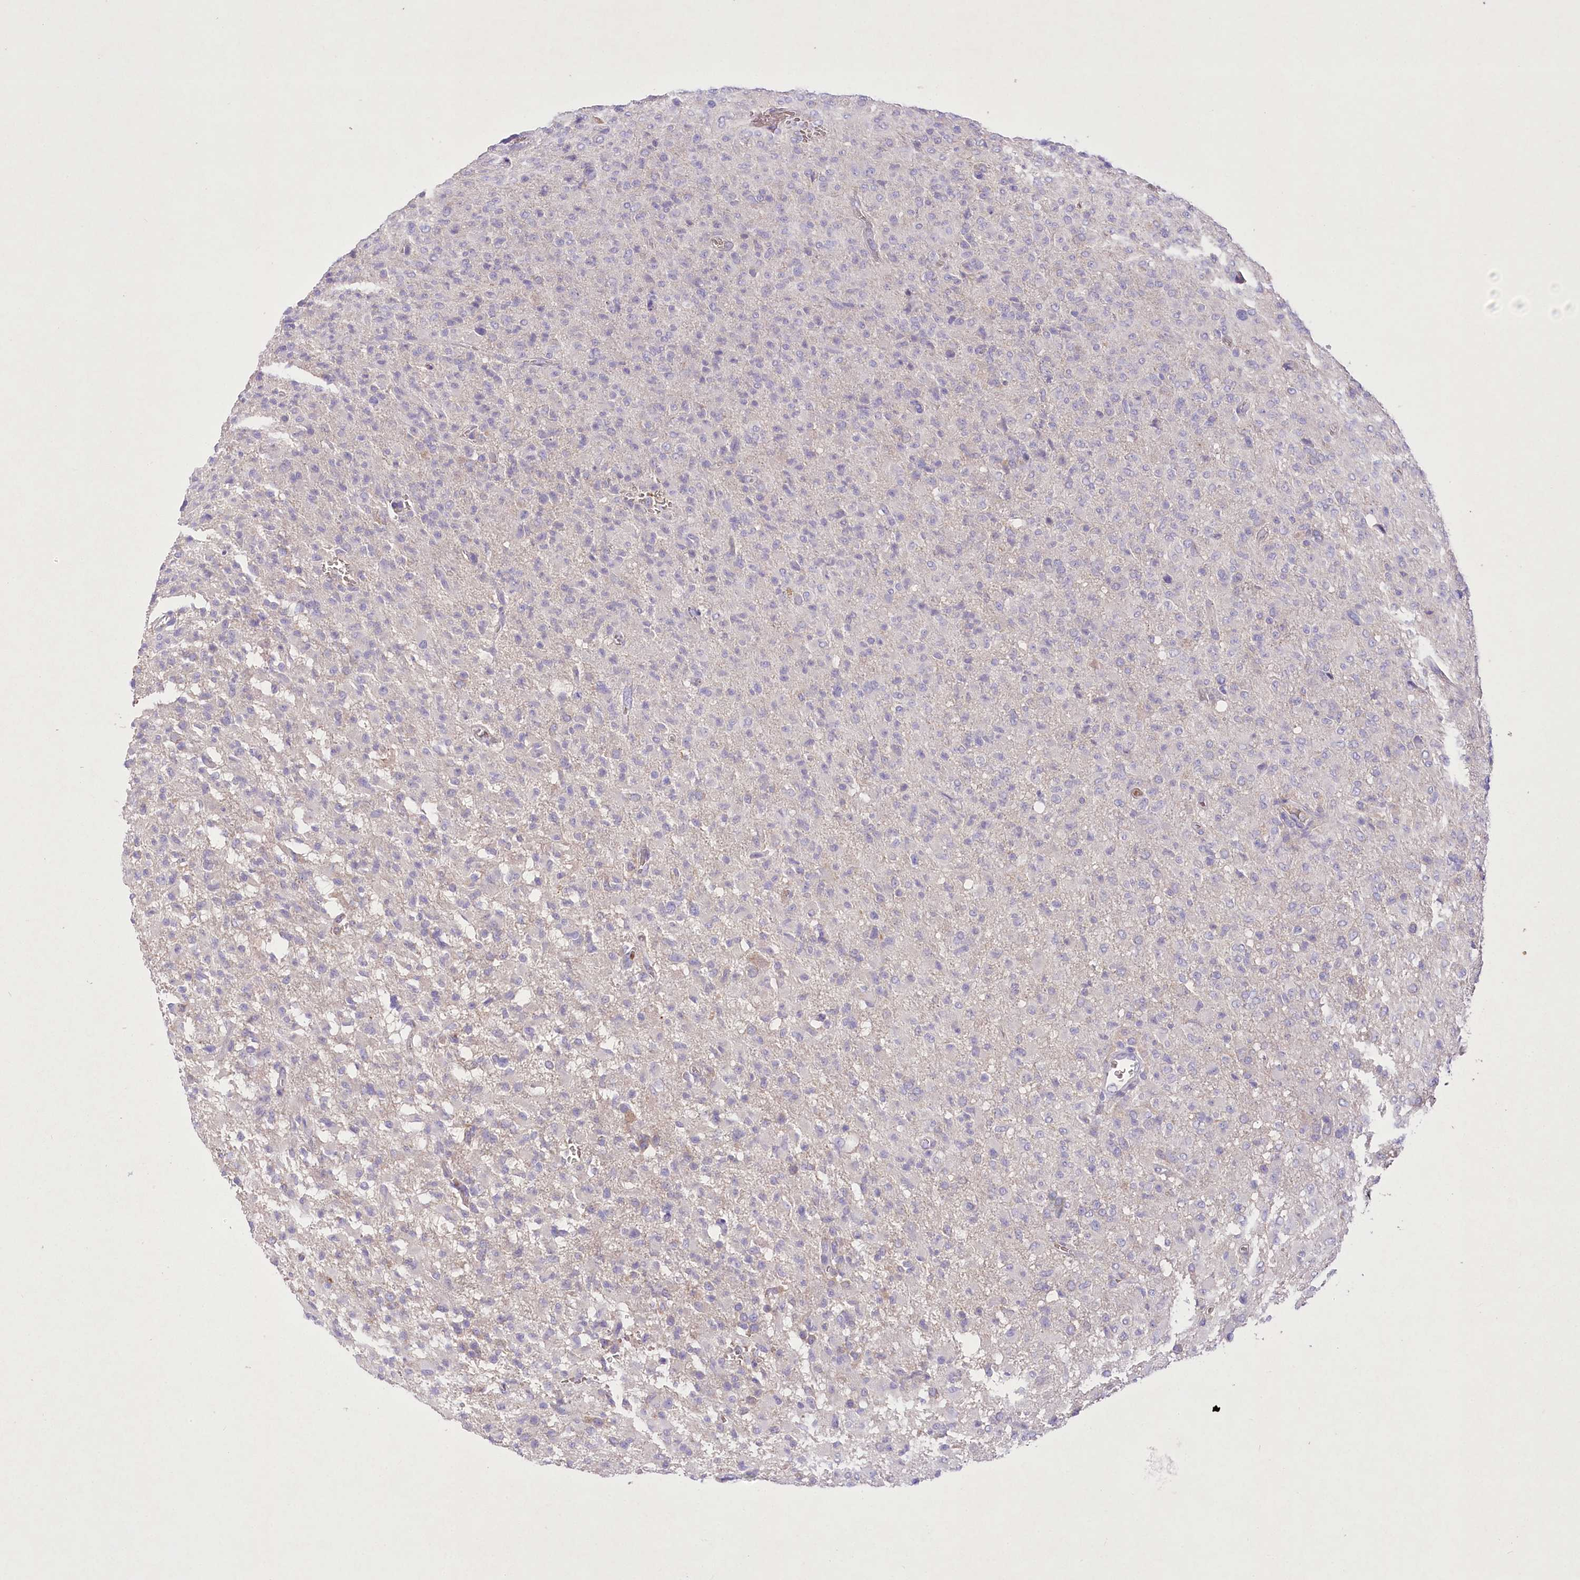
{"staining": {"intensity": "negative", "quantity": "none", "location": "none"}, "tissue": "glioma", "cell_type": "Tumor cells", "image_type": "cancer", "snomed": [{"axis": "morphology", "description": "Glioma, malignant, High grade"}, {"axis": "topography", "description": "Brain"}], "caption": "Histopathology image shows no protein positivity in tumor cells of glioma tissue. (Stains: DAB immunohistochemistry with hematoxylin counter stain, Microscopy: brightfield microscopy at high magnification).", "gene": "PRSS53", "patient": {"sex": "female", "age": 57}}